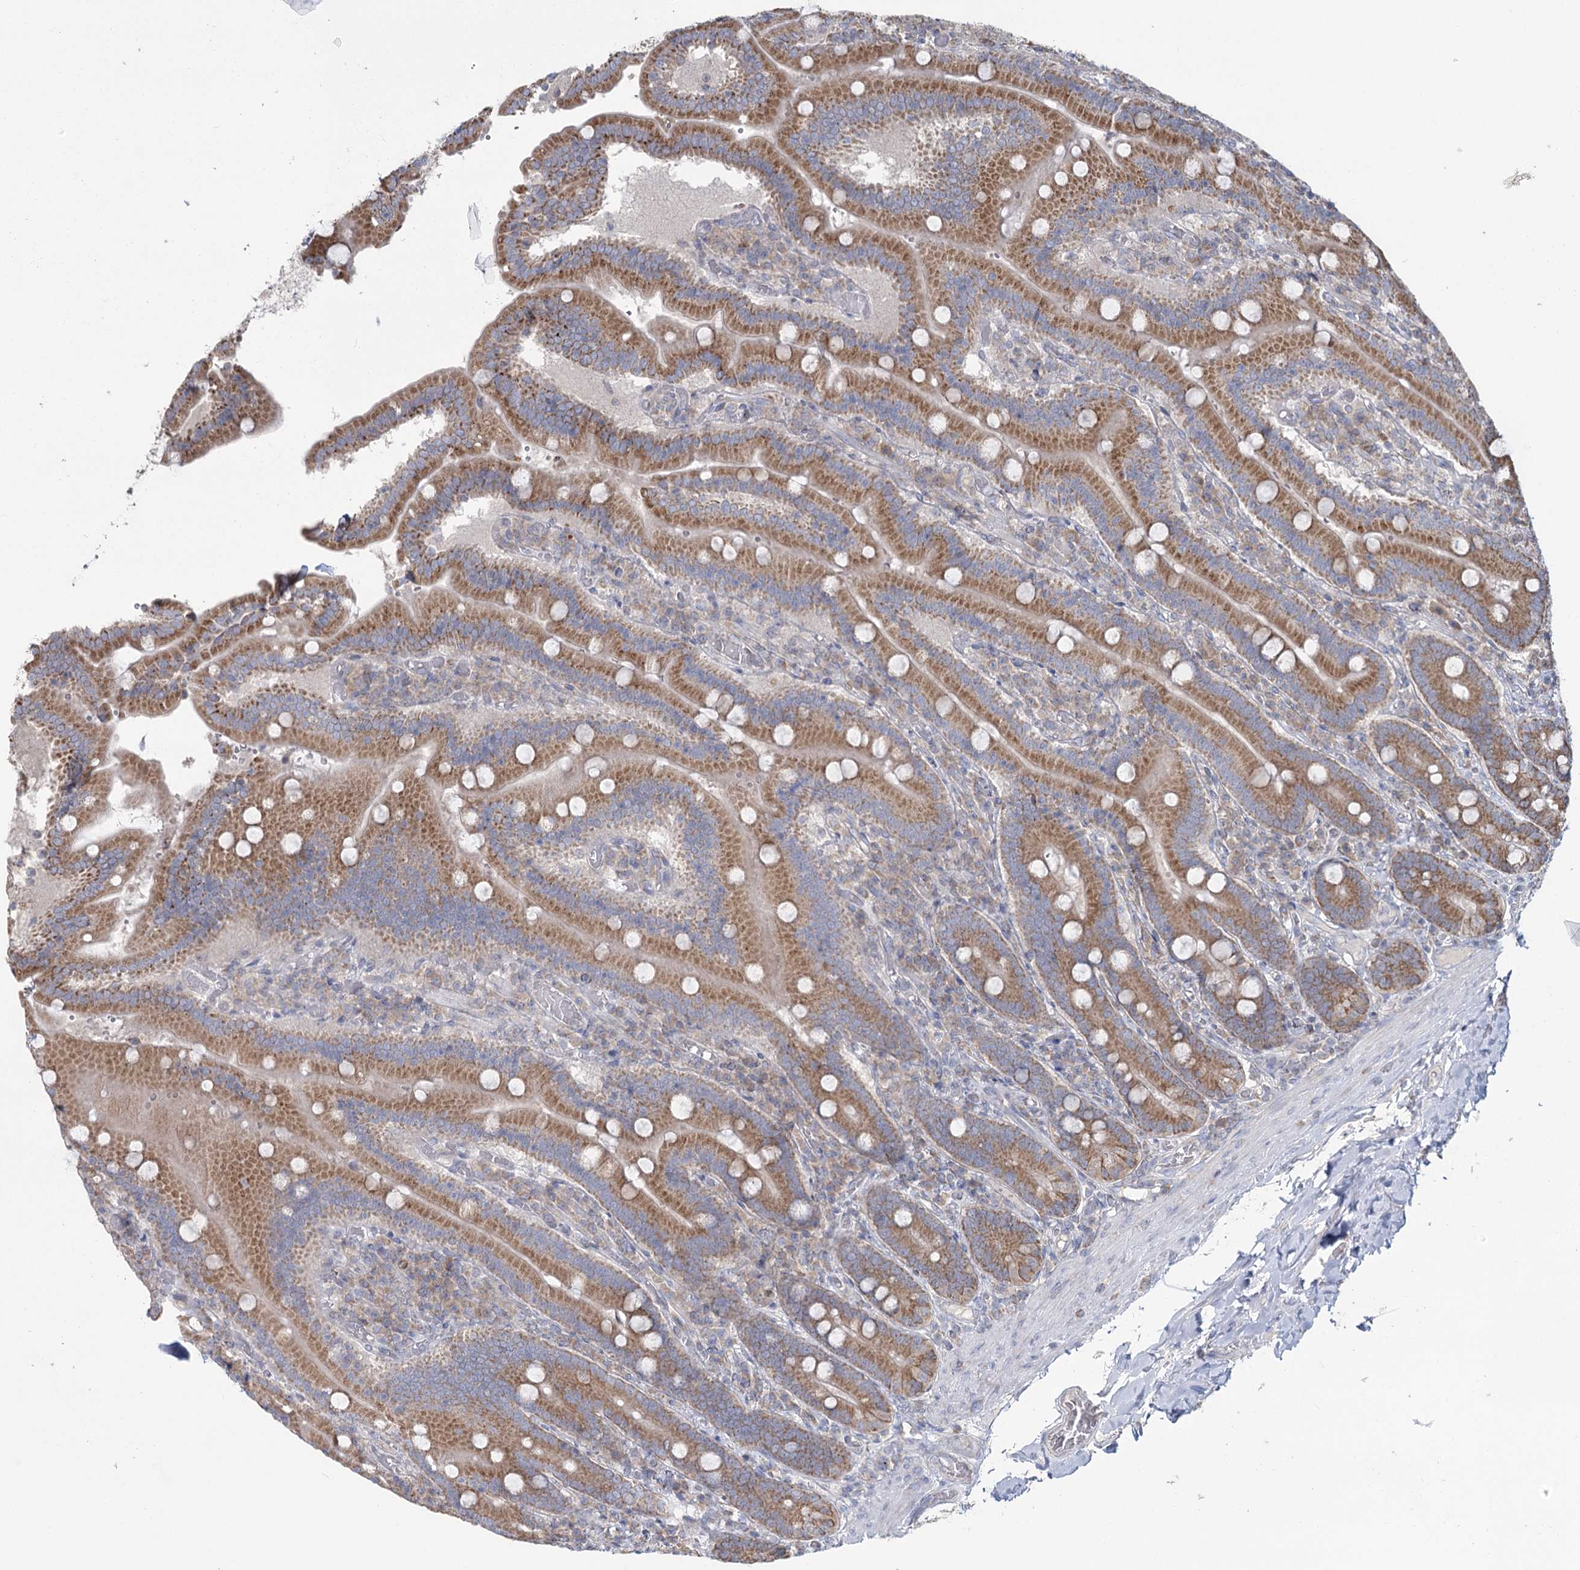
{"staining": {"intensity": "moderate", "quantity": ">75%", "location": "cytoplasmic/membranous"}, "tissue": "duodenum", "cell_type": "Glandular cells", "image_type": "normal", "snomed": [{"axis": "morphology", "description": "Normal tissue, NOS"}, {"axis": "topography", "description": "Duodenum"}], "caption": "Immunohistochemical staining of normal duodenum shows medium levels of moderate cytoplasmic/membranous expression in about >75% of glandular cells. The staining is performed using DAB (3,3'-diaminobenzidine) brown chromogen to label protein expression. The nuclei are counter-stained blue using hematoxylin.", "gene": "ACOX2", "patient": {"sex": "female", "age": 62}}